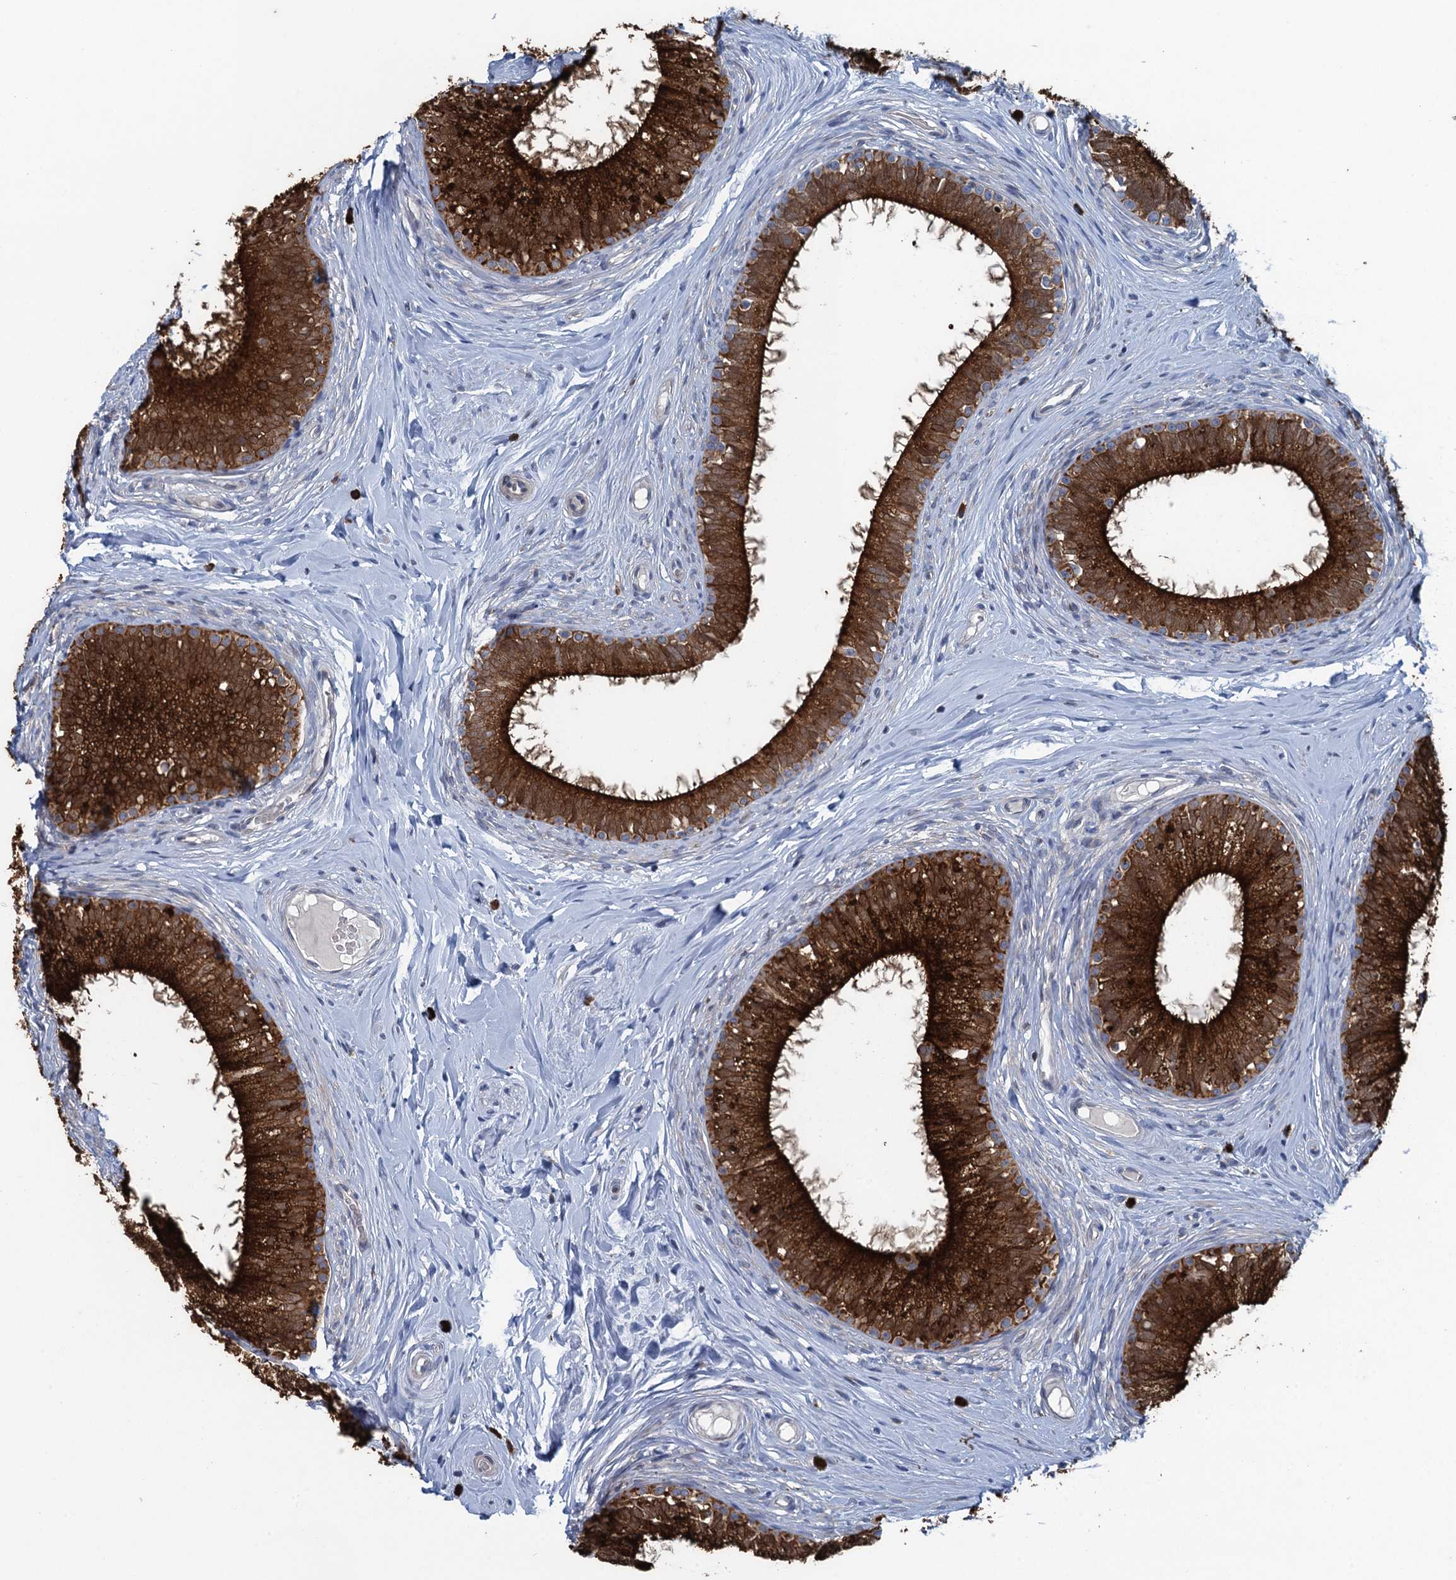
{"staining": {"intensity": "strong", "quantity": ">75%", "location": "cytoplasmic/membranous"}, "tissue": "epididymis", "cell_type": "Glandular cells", "image_type": "normal", "snomed": [{"axis": "morphology", "description": "Normal tissue, NOS"}, {"axis": "topography", "description": "Epididymis"}], "caption": "The immunohistochemical stain labels strong cytoplasmic/membranous positivity in glandular cells of benign epididymis. The protein of interest is stained brown, and the nuclei are stained in blue (DAB IHC with brightfield microscopy, high magnification).", "gene": "KBTBD8", "patient": {"sex": "male", "age": 33}}